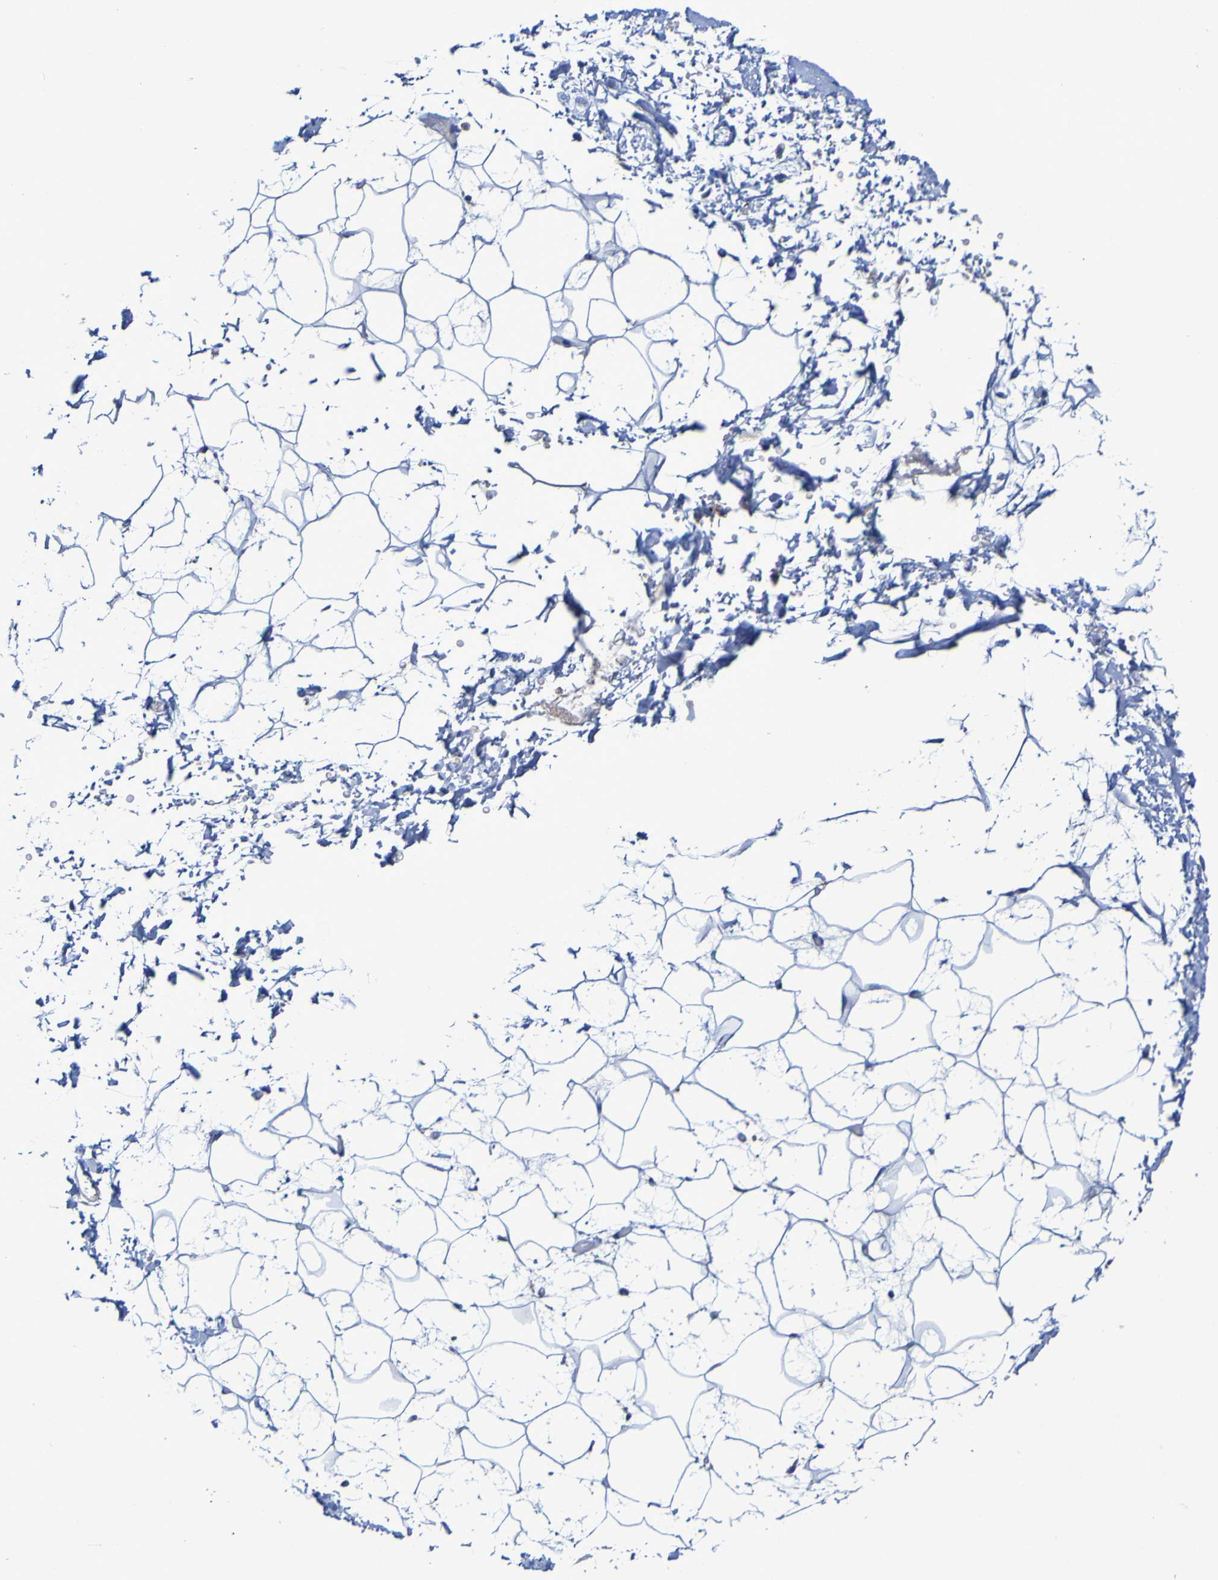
{"staining": {"intensity": "negative", "quantity": "none", "location": "none"}, "tissue": "adipose tissue", "cell_type": "Adipocytes", "image_type": "normal", "snomed": [{"axis": "morphology", "description": "Normal tissue, NOS"}, {"axis": "topography", "description": "Soft tissue"}], "caption": "Immunohistochemistry of benign human adipose tissue demonstrates no expression in adipocytes.", "gene": "SLC3A2", "patient": {"sex": "male", "age": 72}}